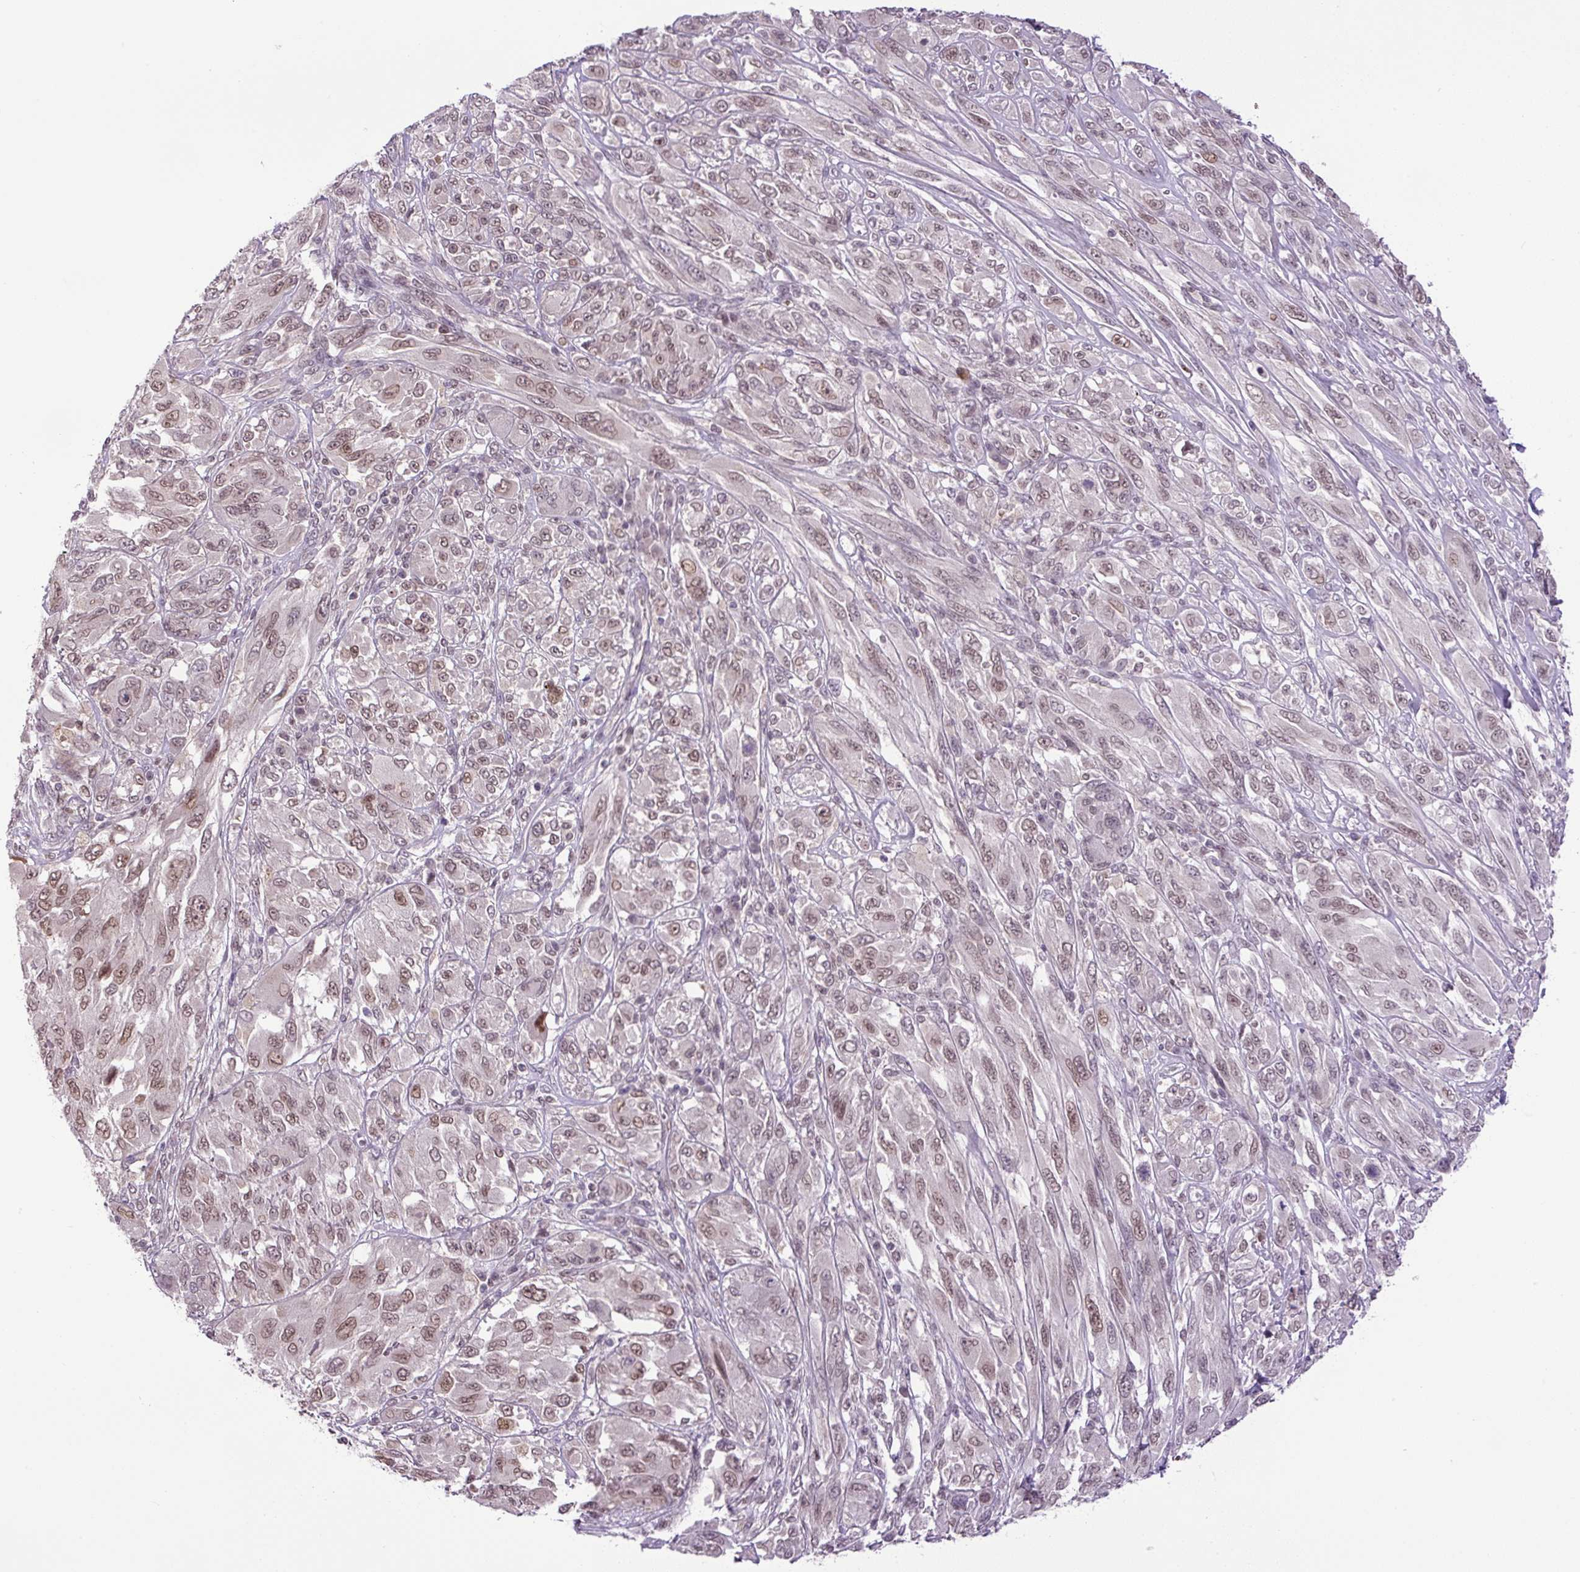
{"staining": {"intensity": "moderate", "quantity": ">75%", "location": "nuclear"}, "tissue": "melanoma", "cell_type": "Tumor cells", "image_type": "cancer", "snomed": [{"axis": "morphology", "description": "Malignant melanoma, NOS"}, {"axis": "topography", "description": "Skin"}], "caption": "Tumor cells demonstrate medium levels of moderate nuclear expression in approximately >75% of cells in melanoma.", "gene": "KPNA1", "patient": {"sex": "female", "age": 91}}